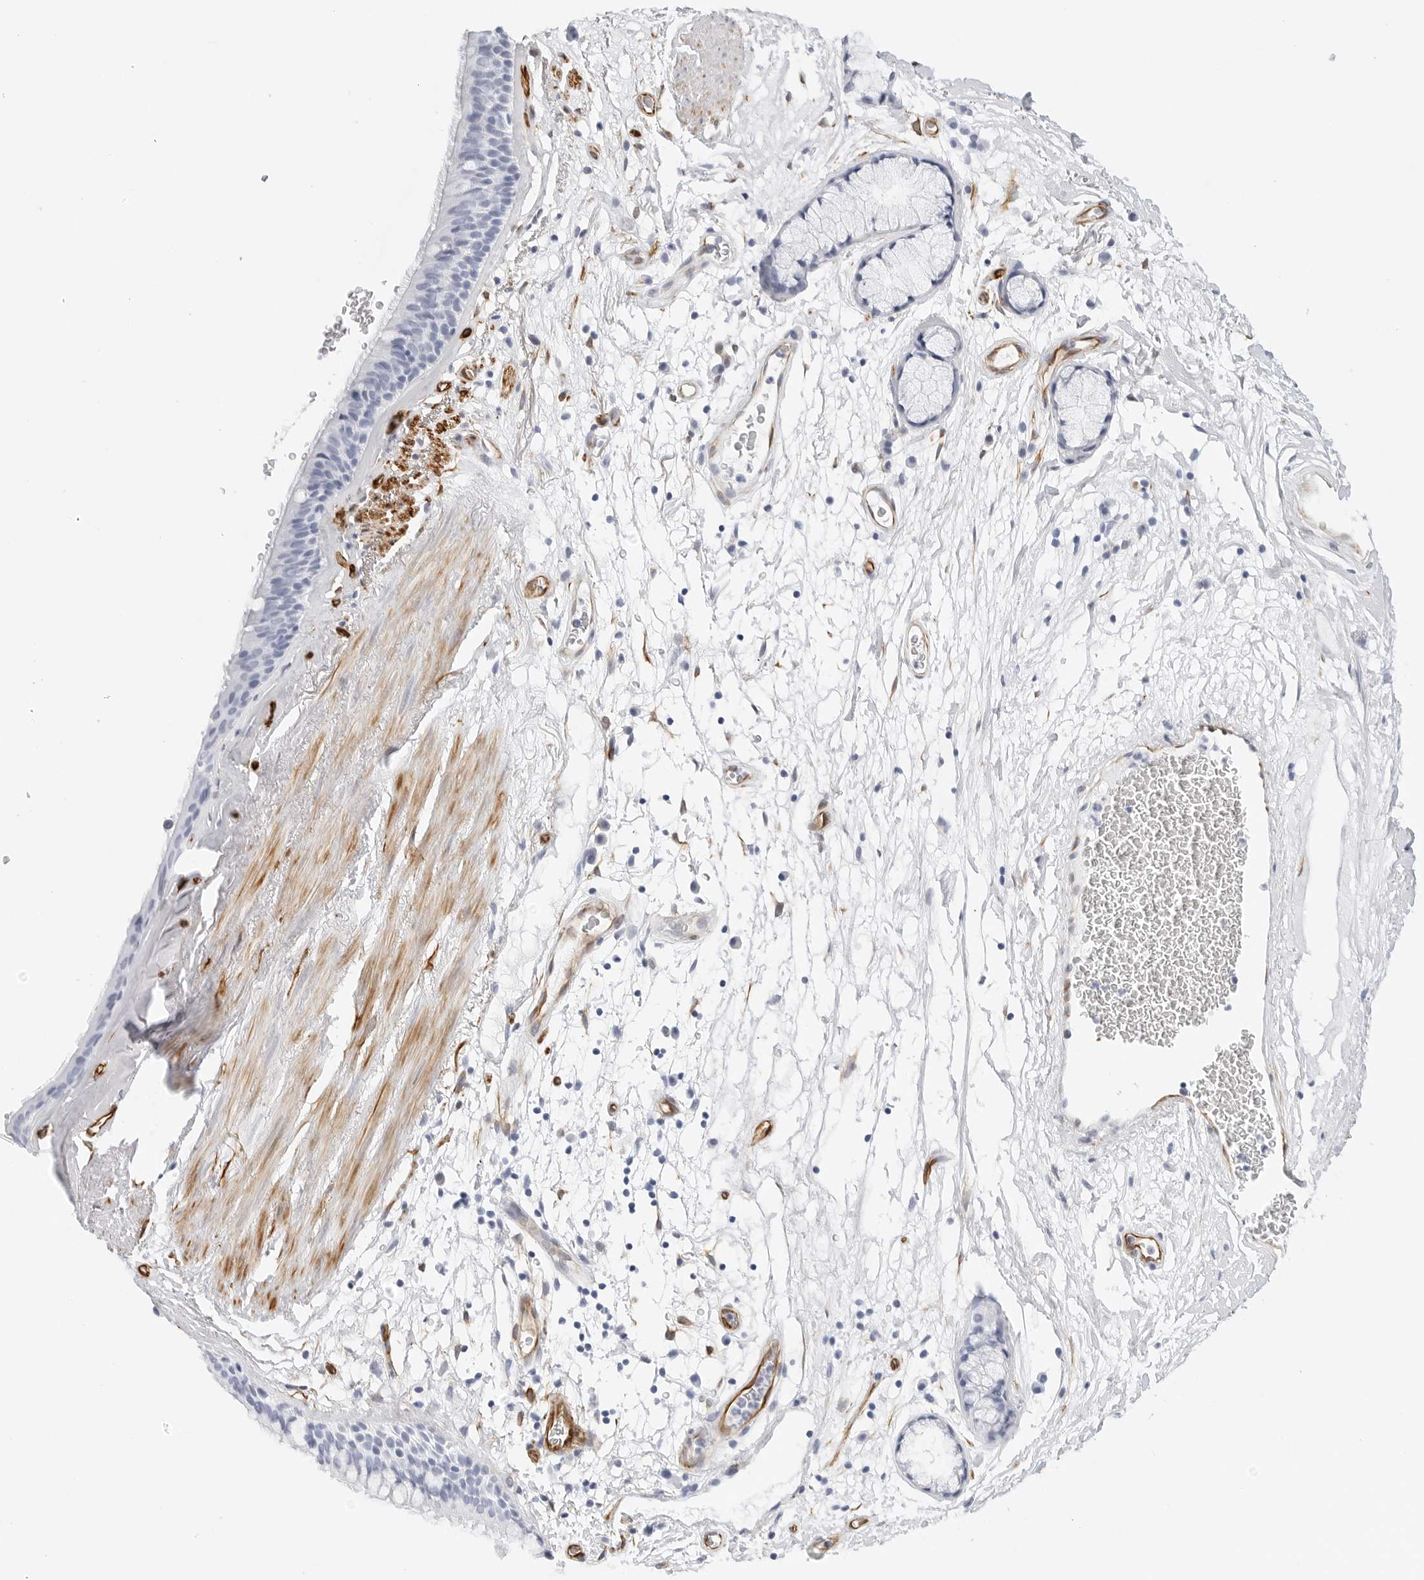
{"staining": {"intensity": "negative", "quantity": "none", "location": "none"}, "tissue": "bronchus", "cell_type": "Respiratory epithelial cells", "image_type": "normal", "snomed": [{"axis": "morphology", "description": "Normal tissue, NOS"}, {"axis": "topography", "description": "Cartilage tissue"}], "caption": "This photomicrograph is of benign bronchus stained with IHC to label a protein in brown with the nuclei are counter-stained blue. There is no positivity in respiratory epithelial cells. (DAB immunohistochemistry (IHC), high magnification).", "gene": "NES", "patient": {"sex": "female", "age": 63}}